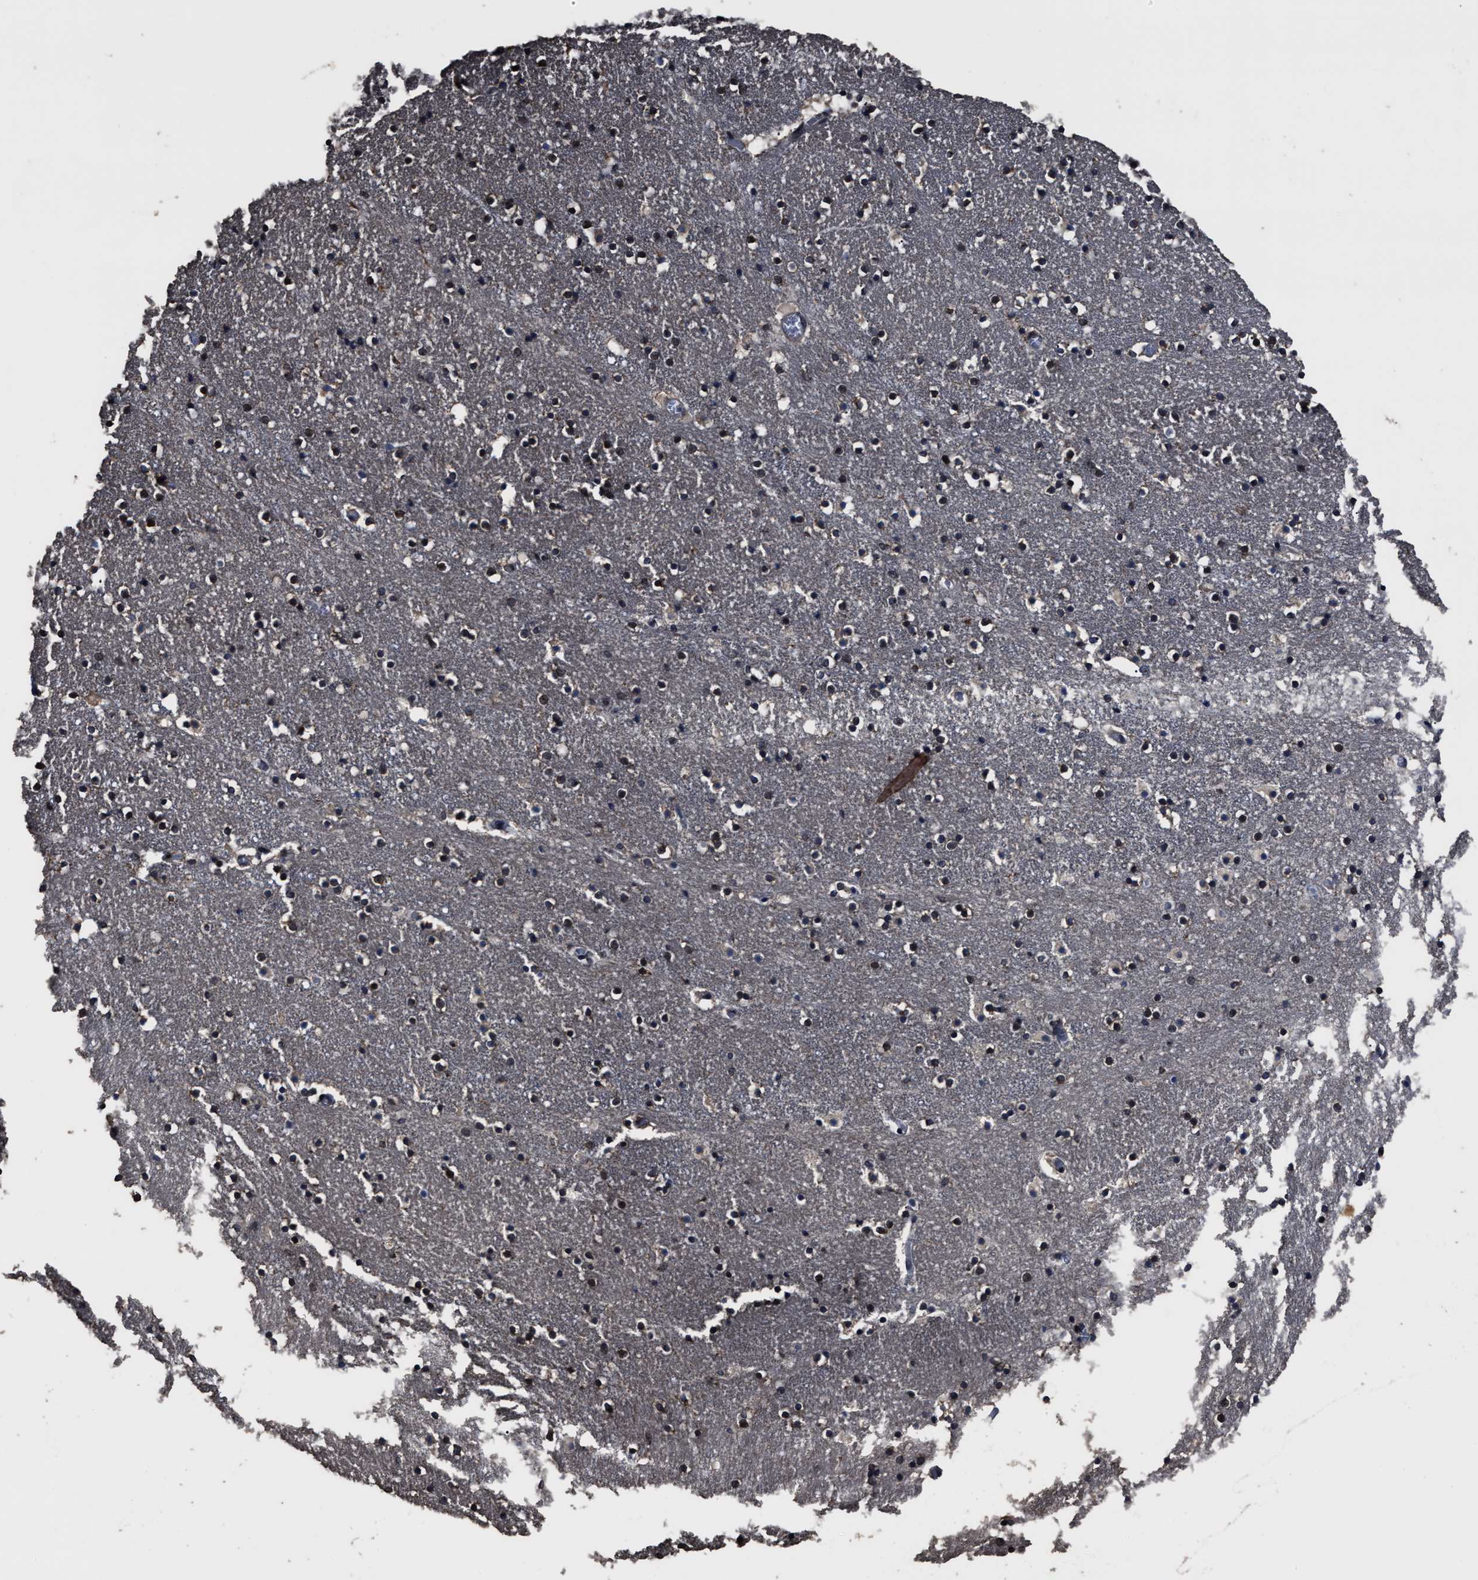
{"staining": {"intensity": "weak", "quantity": "25%-75%", "location": "cytoplasmic/membranous,nuclear"}, "tissue": "caudate", "cell_type": "Glial cells", "image_type": "normal", "snomed": [{"axis": "morphology", "description": "Normal tissue, NOS"}, {"axis": "topography", "description": "Lateral ventricle wall"}], "caption": "DAB immunohistochemical staining of benign caudate exhibits weak cytoplasmic/membranous,nuclear protein staining in about 25%-75% of glial cells. (Stains: DAB in brown, nuclei in blue, Microscopy: brightfield microscopy at high magnification).", "gene": "RSBN1L", "patient": {"sex": "male", "age": 45}}